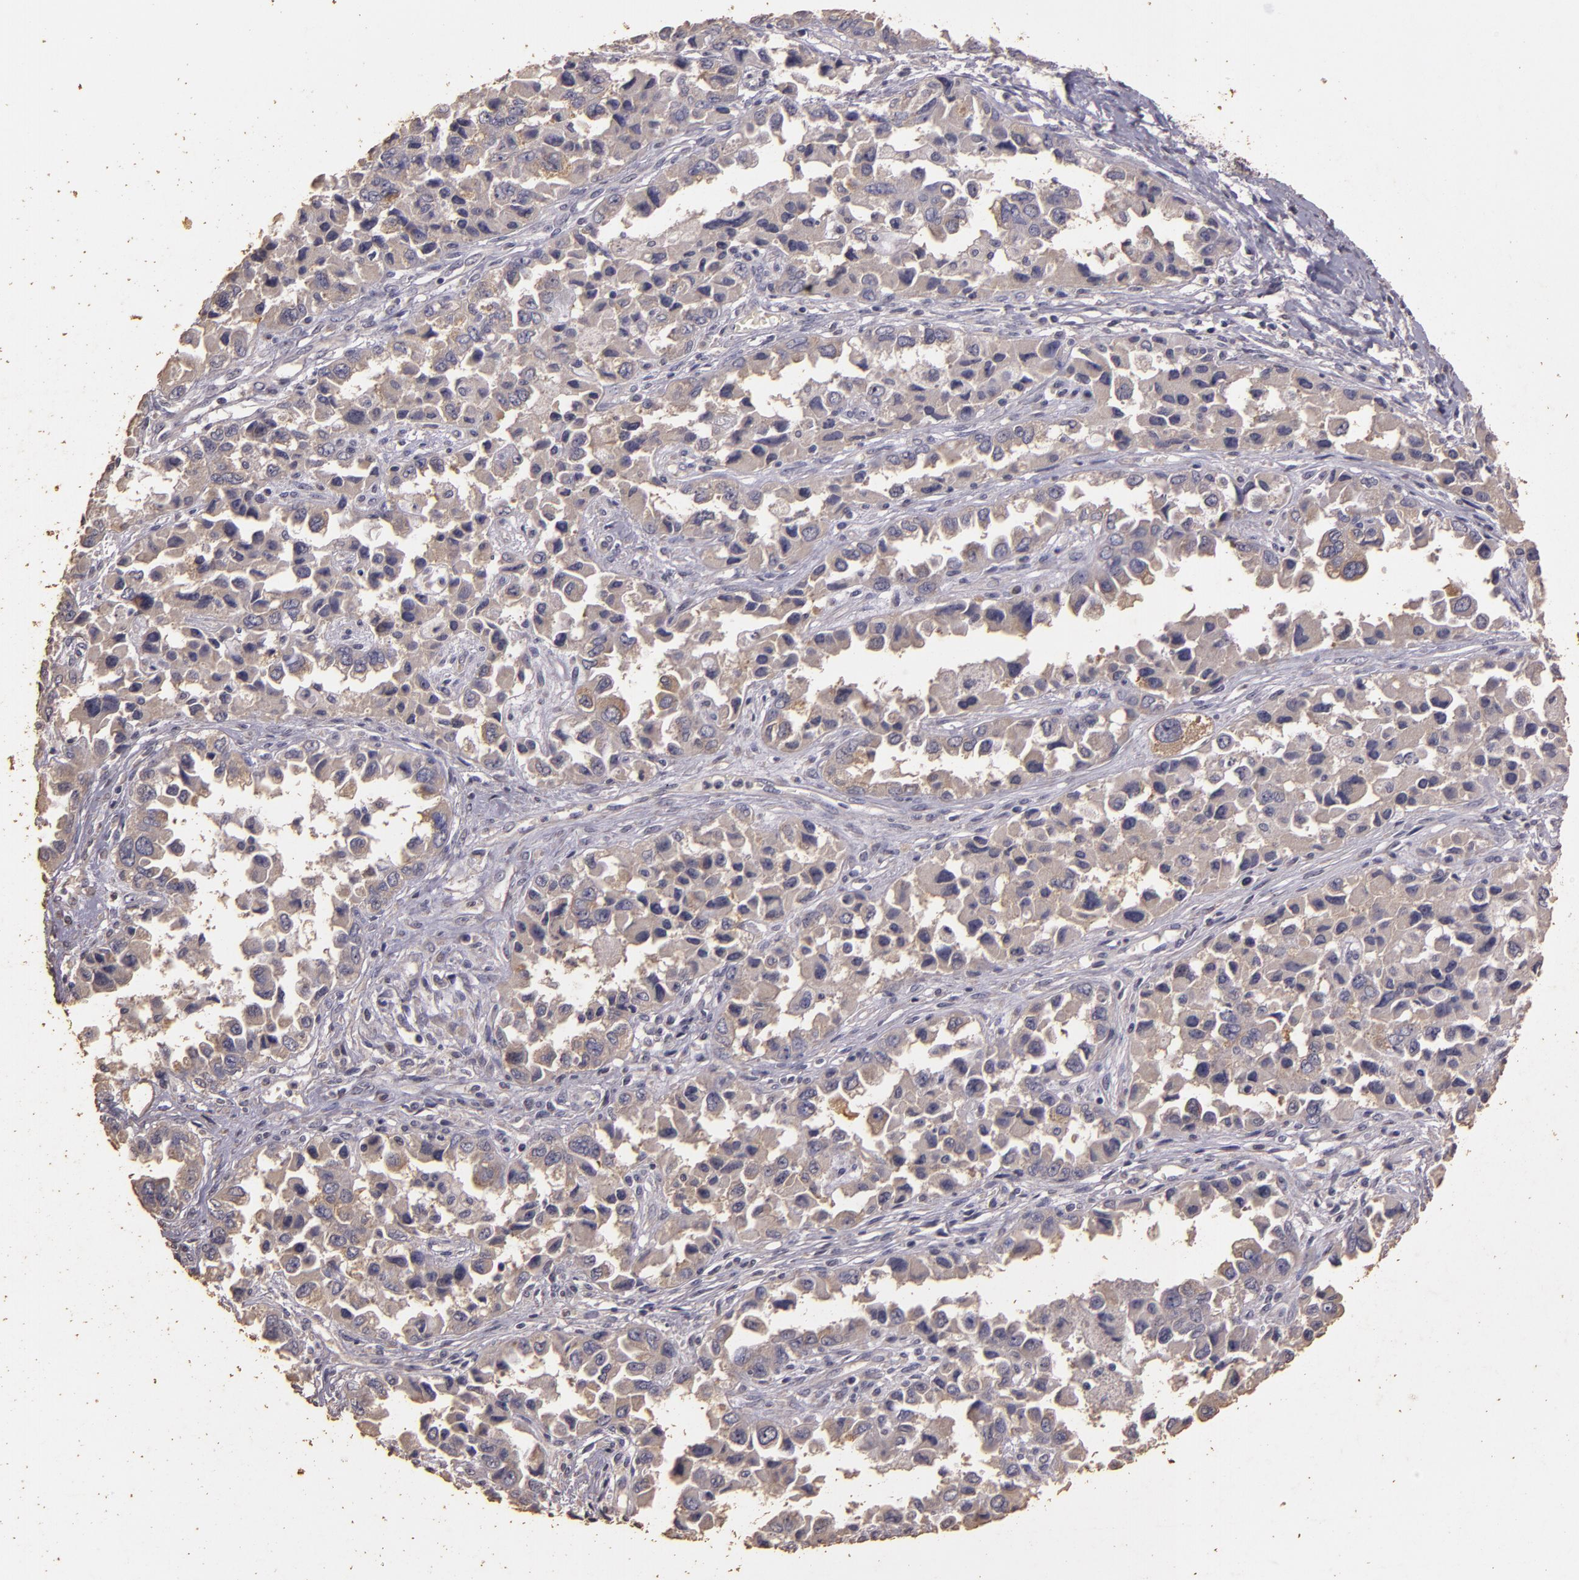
{"staining": {"intensity": "weak", "quantity": ">75%", "location": "cytoplasmic/membranous"}, "tissue": "ovarian cancer", "cell_type": "Tumor cells", "image_type": "cancer", "snomed": [{"axis": "morphology", "description": "Cystadenocarcinoma, serous, NOS"}, {"axis": "topography", "description": "Ovary"}], "caption": "Protein staining demonstrates weak cytoplasmic/membranous expression in approximately >75% of tumor cells in ovarian cancer. Using DAB (brown) and hematoxylin (blue) stains, captured at high magnification using brightfield microscopy.", "gene": "BCL2L13", "patient": {"sex": "female", "age": 84}}